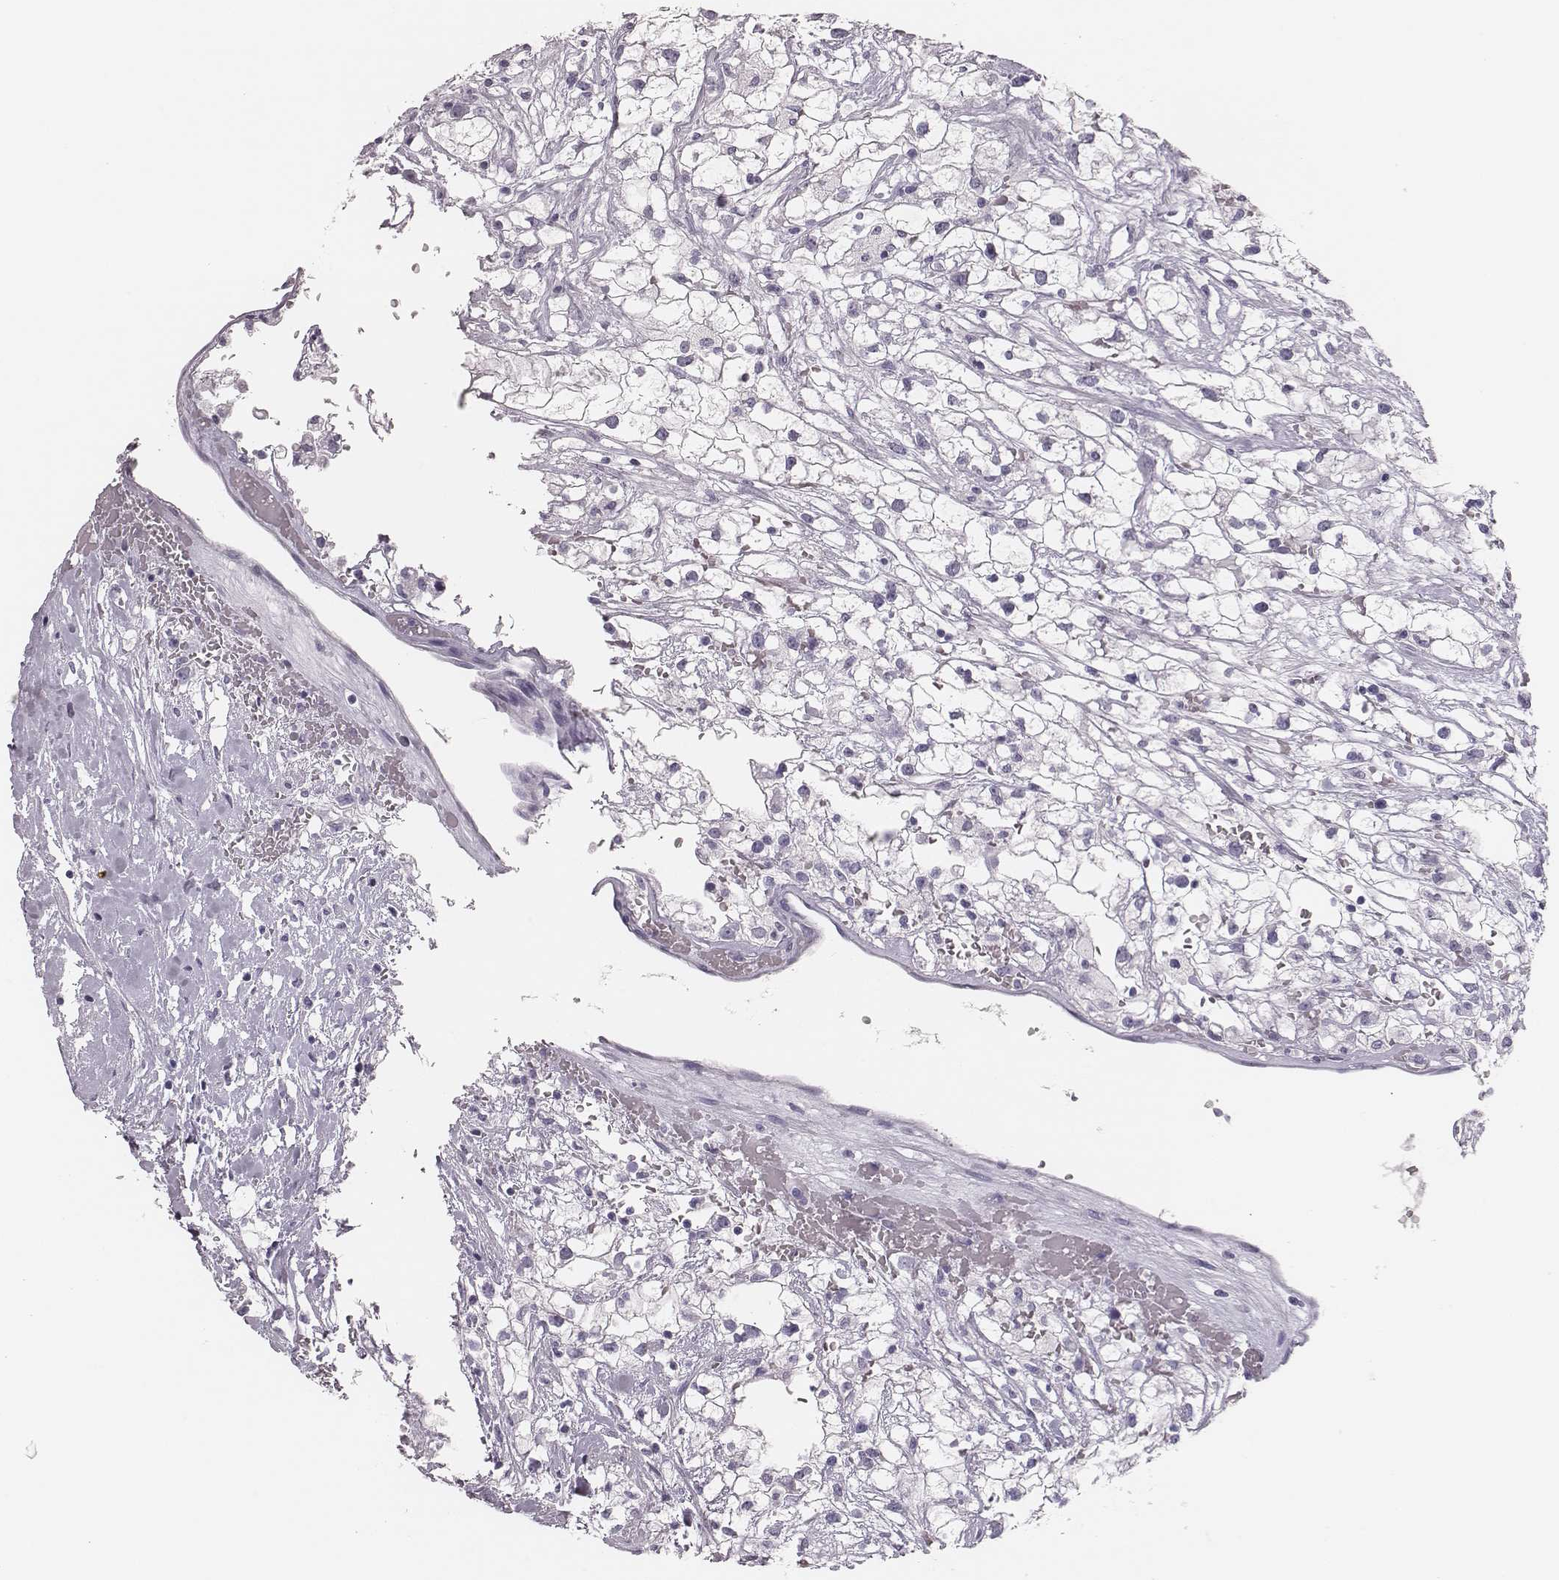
{"staining": {"intensity": "negative", "quantity": "none", "location": "none"}, "tissue": "renal cancer", "cell_type": "Tumor cells", "image_type": "cancer", "snomed": [{"axis": "morphology", "description": "Adenocarcinoma, NOS"}, {"axis": "topography", "description": "Kidney"}], "caption": "An image of human renal cancer is negative for staining in tumor cells.", "gene": "H1-6", "patient": {"sex": "male", "age": 59}}